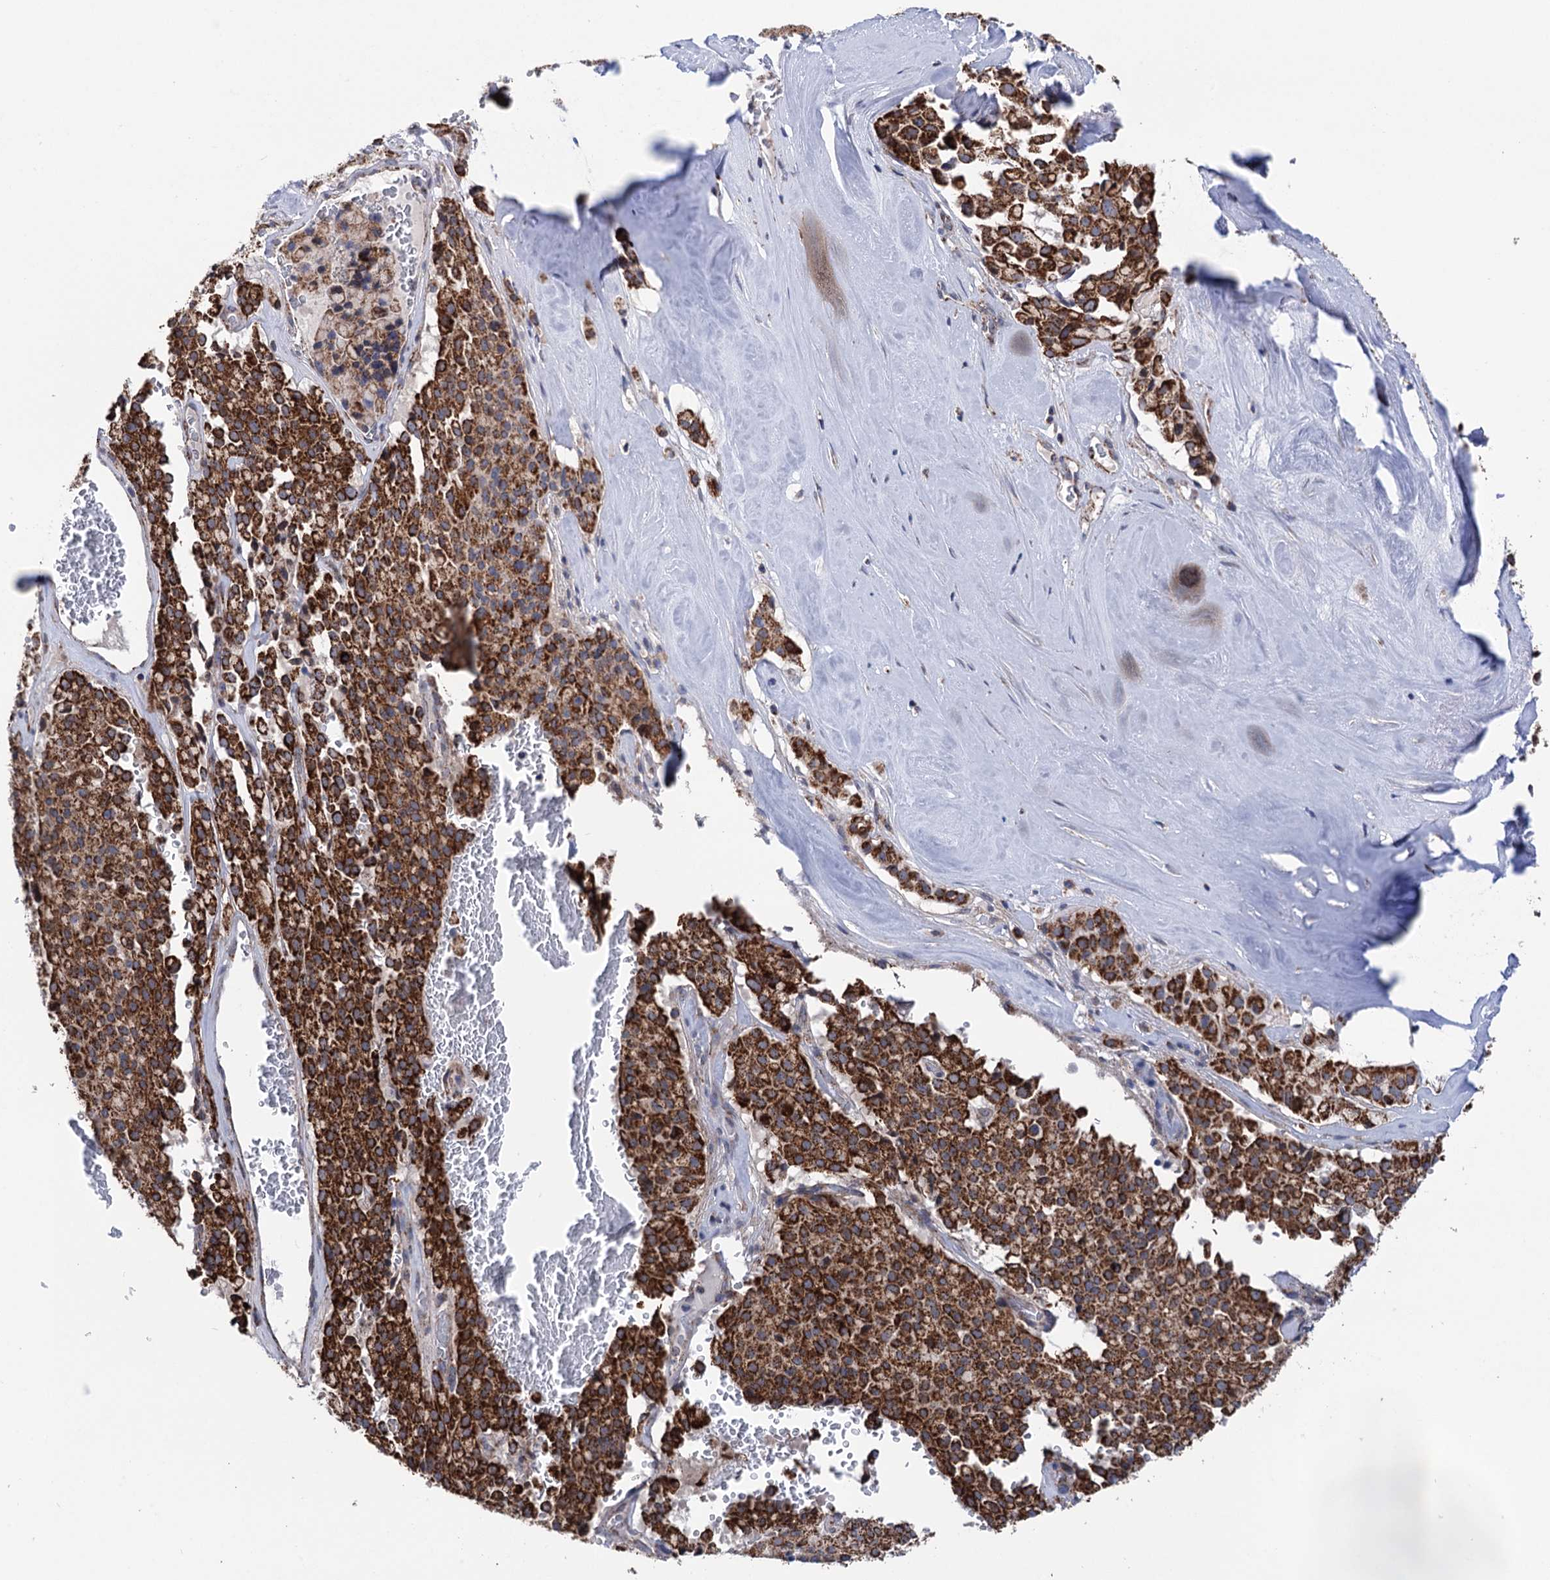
{"staining": {"intensity": "strong", "quantity": ">75%", "location": "cytoplasmic/membranous"}, "tissue": "pancreatic cancer", "cell_type": "Tumor cells", "image_type": "cancer", "snomed": [{"axis": "morphology", "description": "Adenocarcinoma, NOS"}, {"axis": "topography", "description": "Pancreas"}], "caption": "Human pancreatic cancer stained for a protein (brown) demonstrates strong cytoplasmic/membranous positive expression in approximately >75% of tumor cells.", "gene": "SUCLA2", "patient": {"sex": "male", "age": 65}}